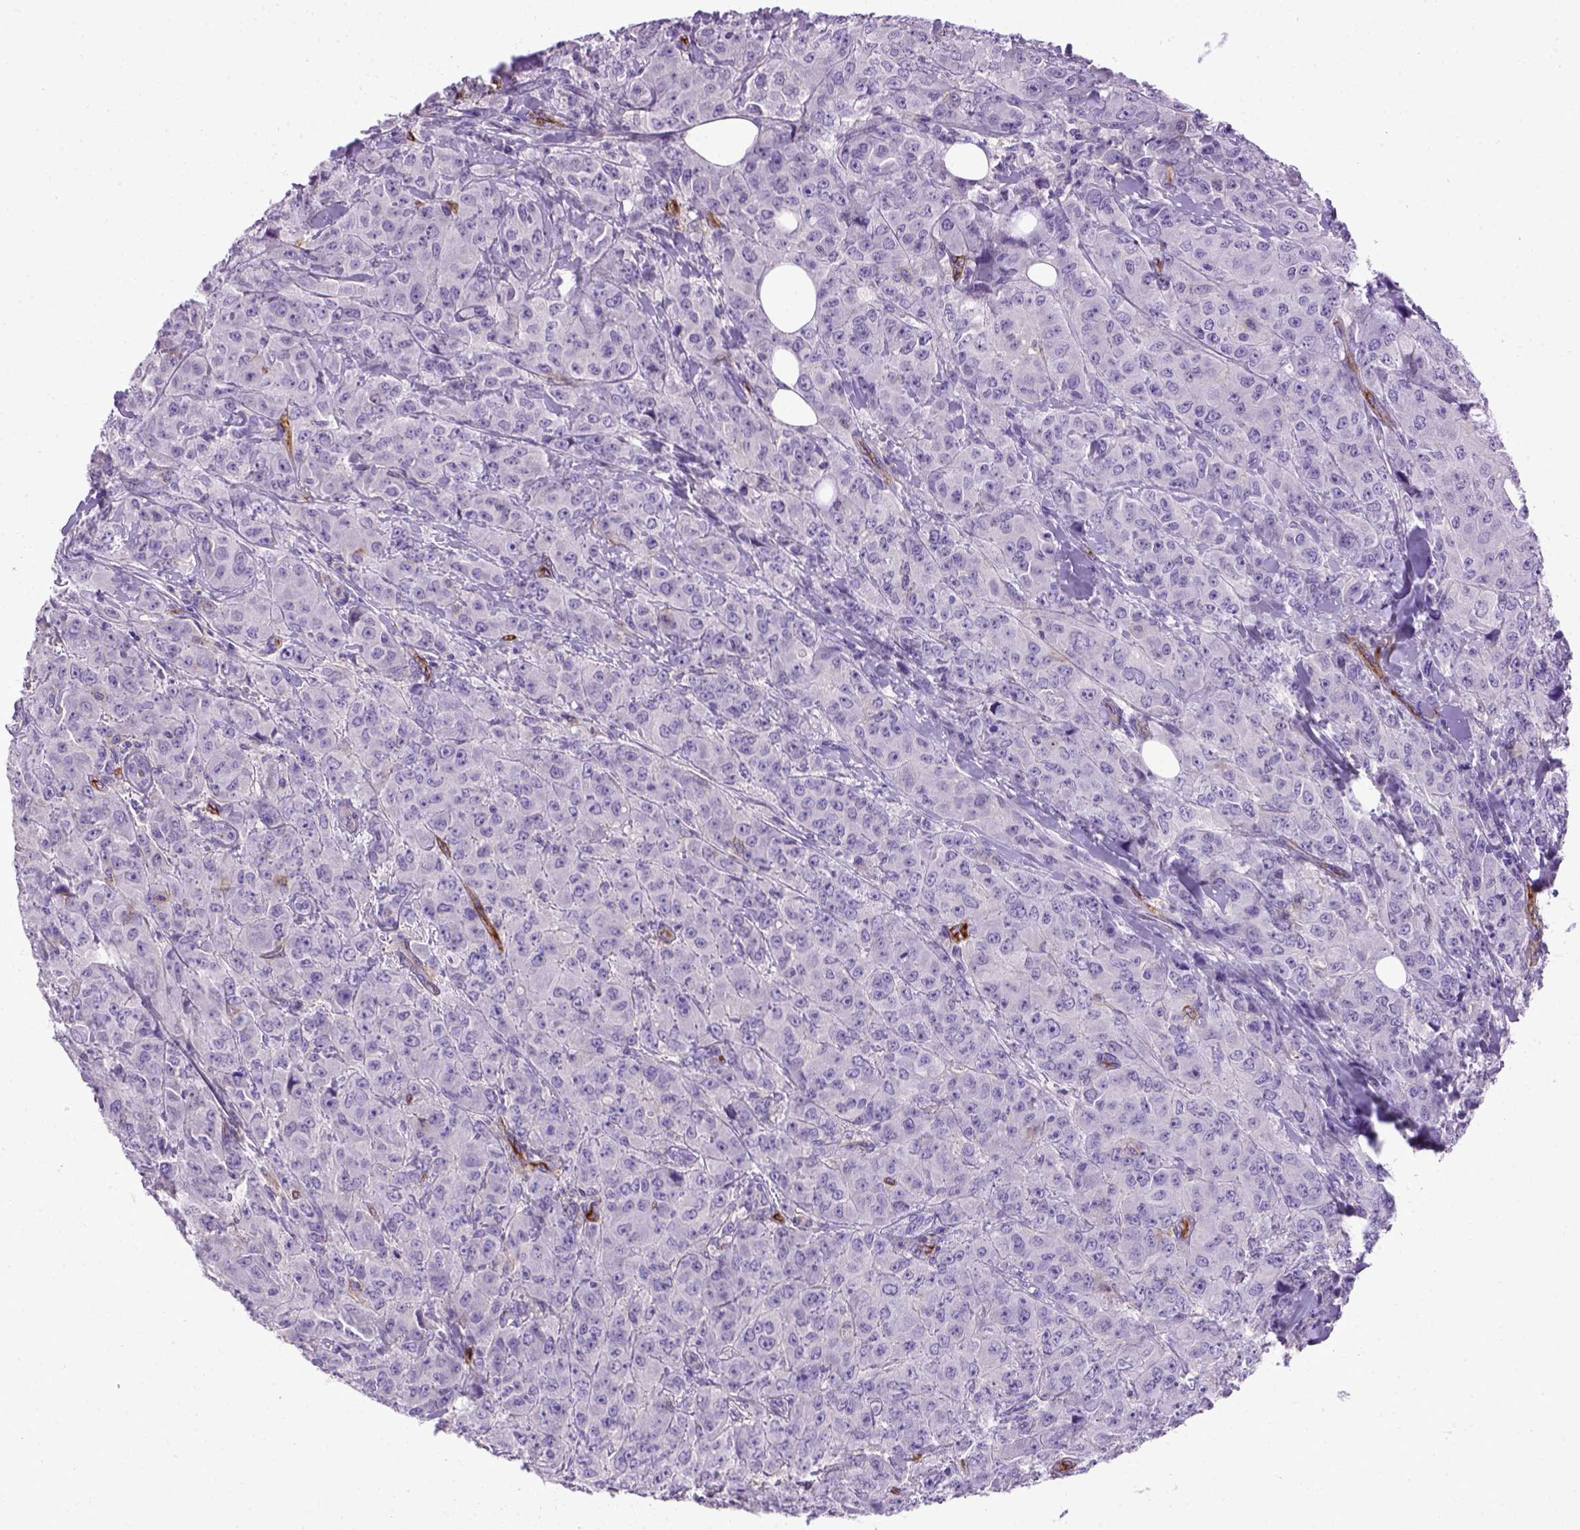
{"staining": {"intensity": "negative", "quantity": "none", "location": "none"}, "tissue": "breast cancer", "cell_type": "Tumor cells", "image_type": "cancer", "snomed": [{"axis": "morphology", "description": "Duct carcinoma"}, {"axis": "topography", "description": "Breast"}], "caption": "Tumor cells are negative for brown protein staining in breast cancer (intraductal carcinoma).", "gene": "ENG", "patient": {"sex": "female", "age": 43}}